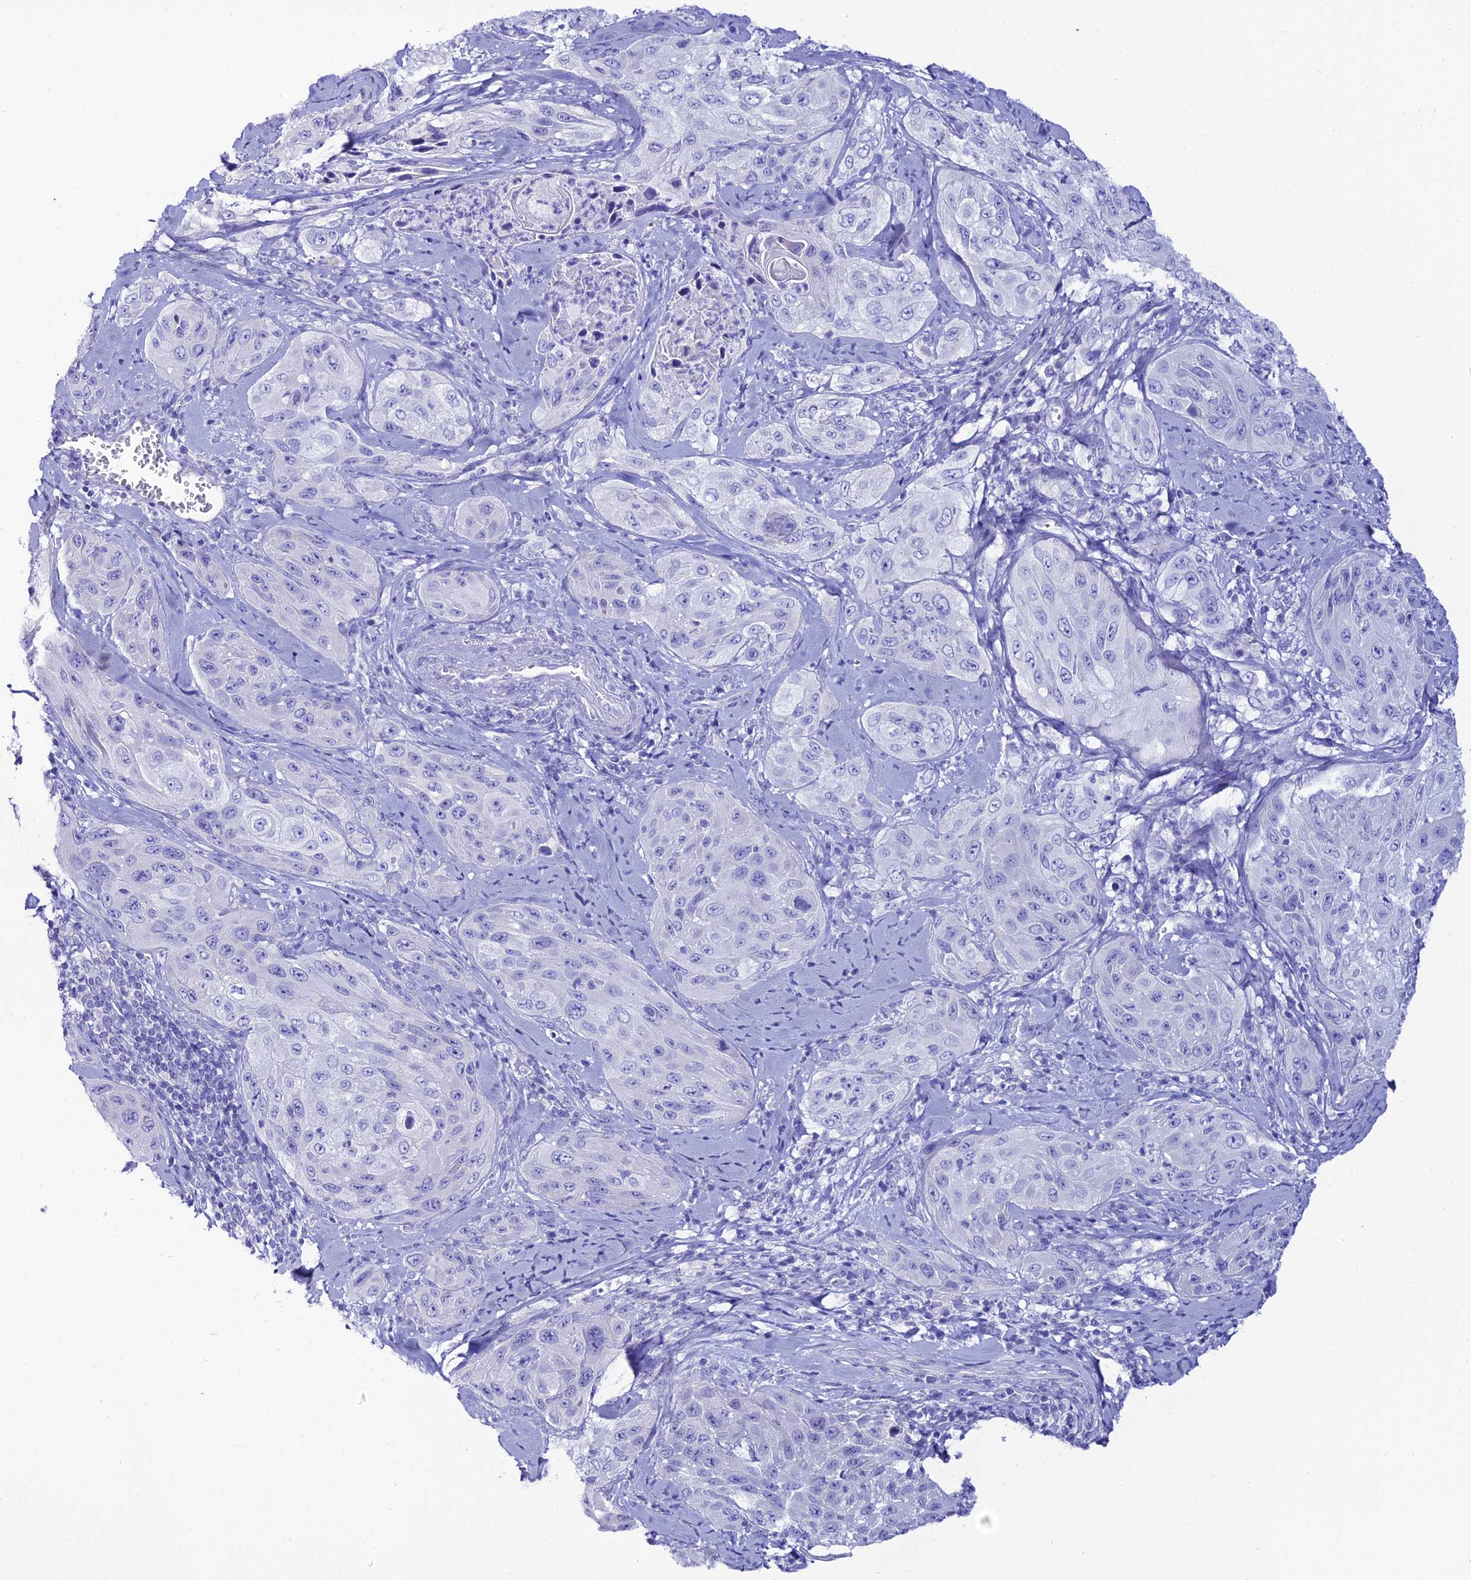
{"staining": {"intensity": "negative", "quantity": "none", "location": "none"}, "tissue": "cervical cancer", "cell_type": "Tumor cells", "image_type": "cancer", "snomed": [{"axis": "morphology", "description": "Squamous cell carcinoma, NOS"}, {"axis": "topography", "description": "Cervix"}], "caption": "High magnification brightfield microscopy of squamous cell carcinoma (cervical) stained with DAB (brown) and counterstained with hematoxylin (blue): tumor cells show no significant positivity.", "gene": "OR4D5", "patient": {"sex": "female", "age": 42}}